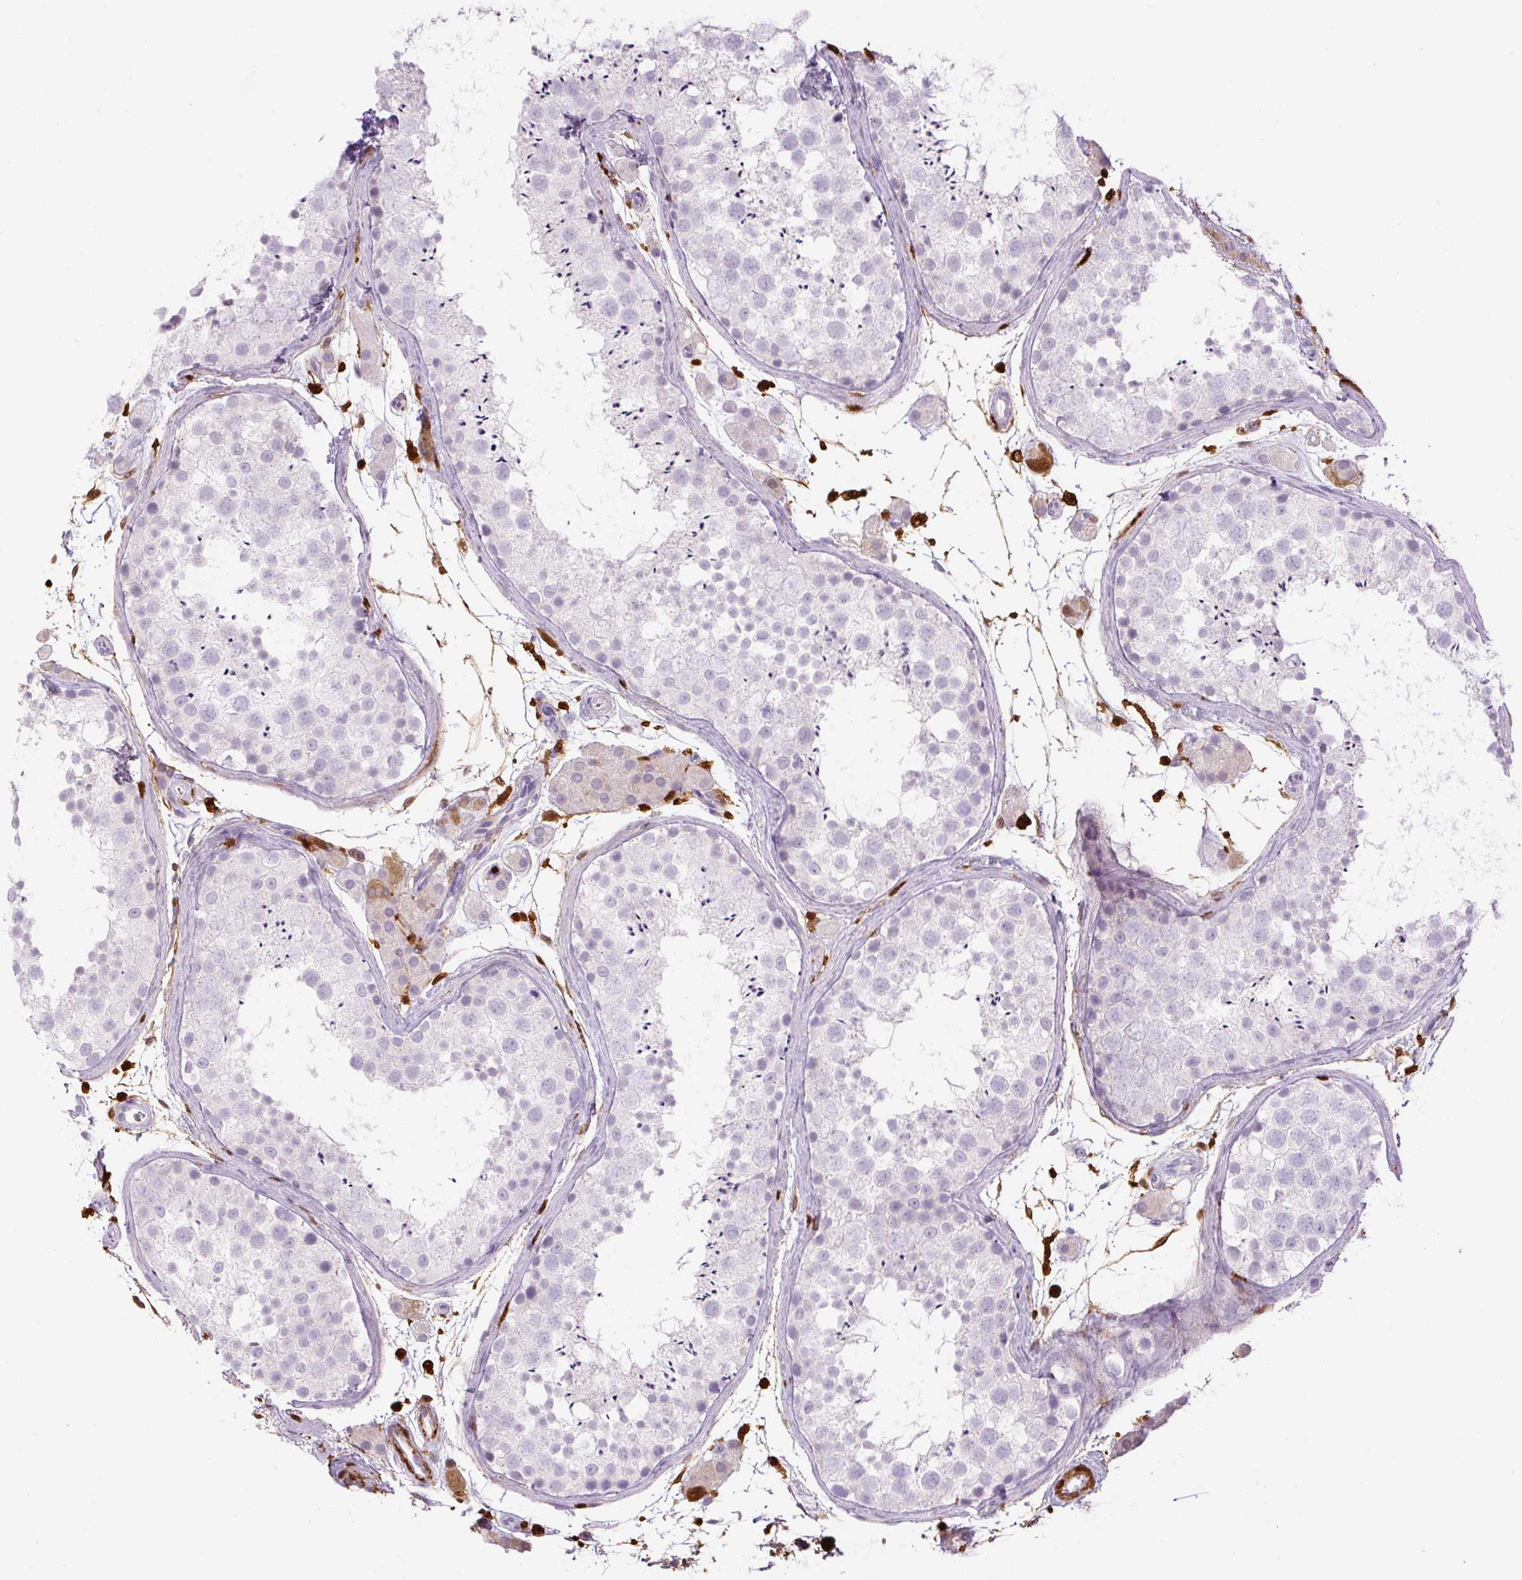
{"staining": {"intensity": "negative", "quantity": "none", "location": "none"}, "tissue": "testis", "cell_type": "Cells in seminiferous ducts", "image_type": "normal", "snomed": [{"axis": "morphology", "description": "Normal tissue, NOS"}, {"axis": "topography", "description": "Testis"}], "caption": "DAB immunohistochemical staining of normal testis displays no significant positivity in cells in seminiferous ducts. (Stains: DAB immunohistochemistry with hematoxylin counter stain, Microscopy: brightfield microscopy at high magnification).", "gene": "S100A4", "patient": {"sex": "male", "age": 41}}